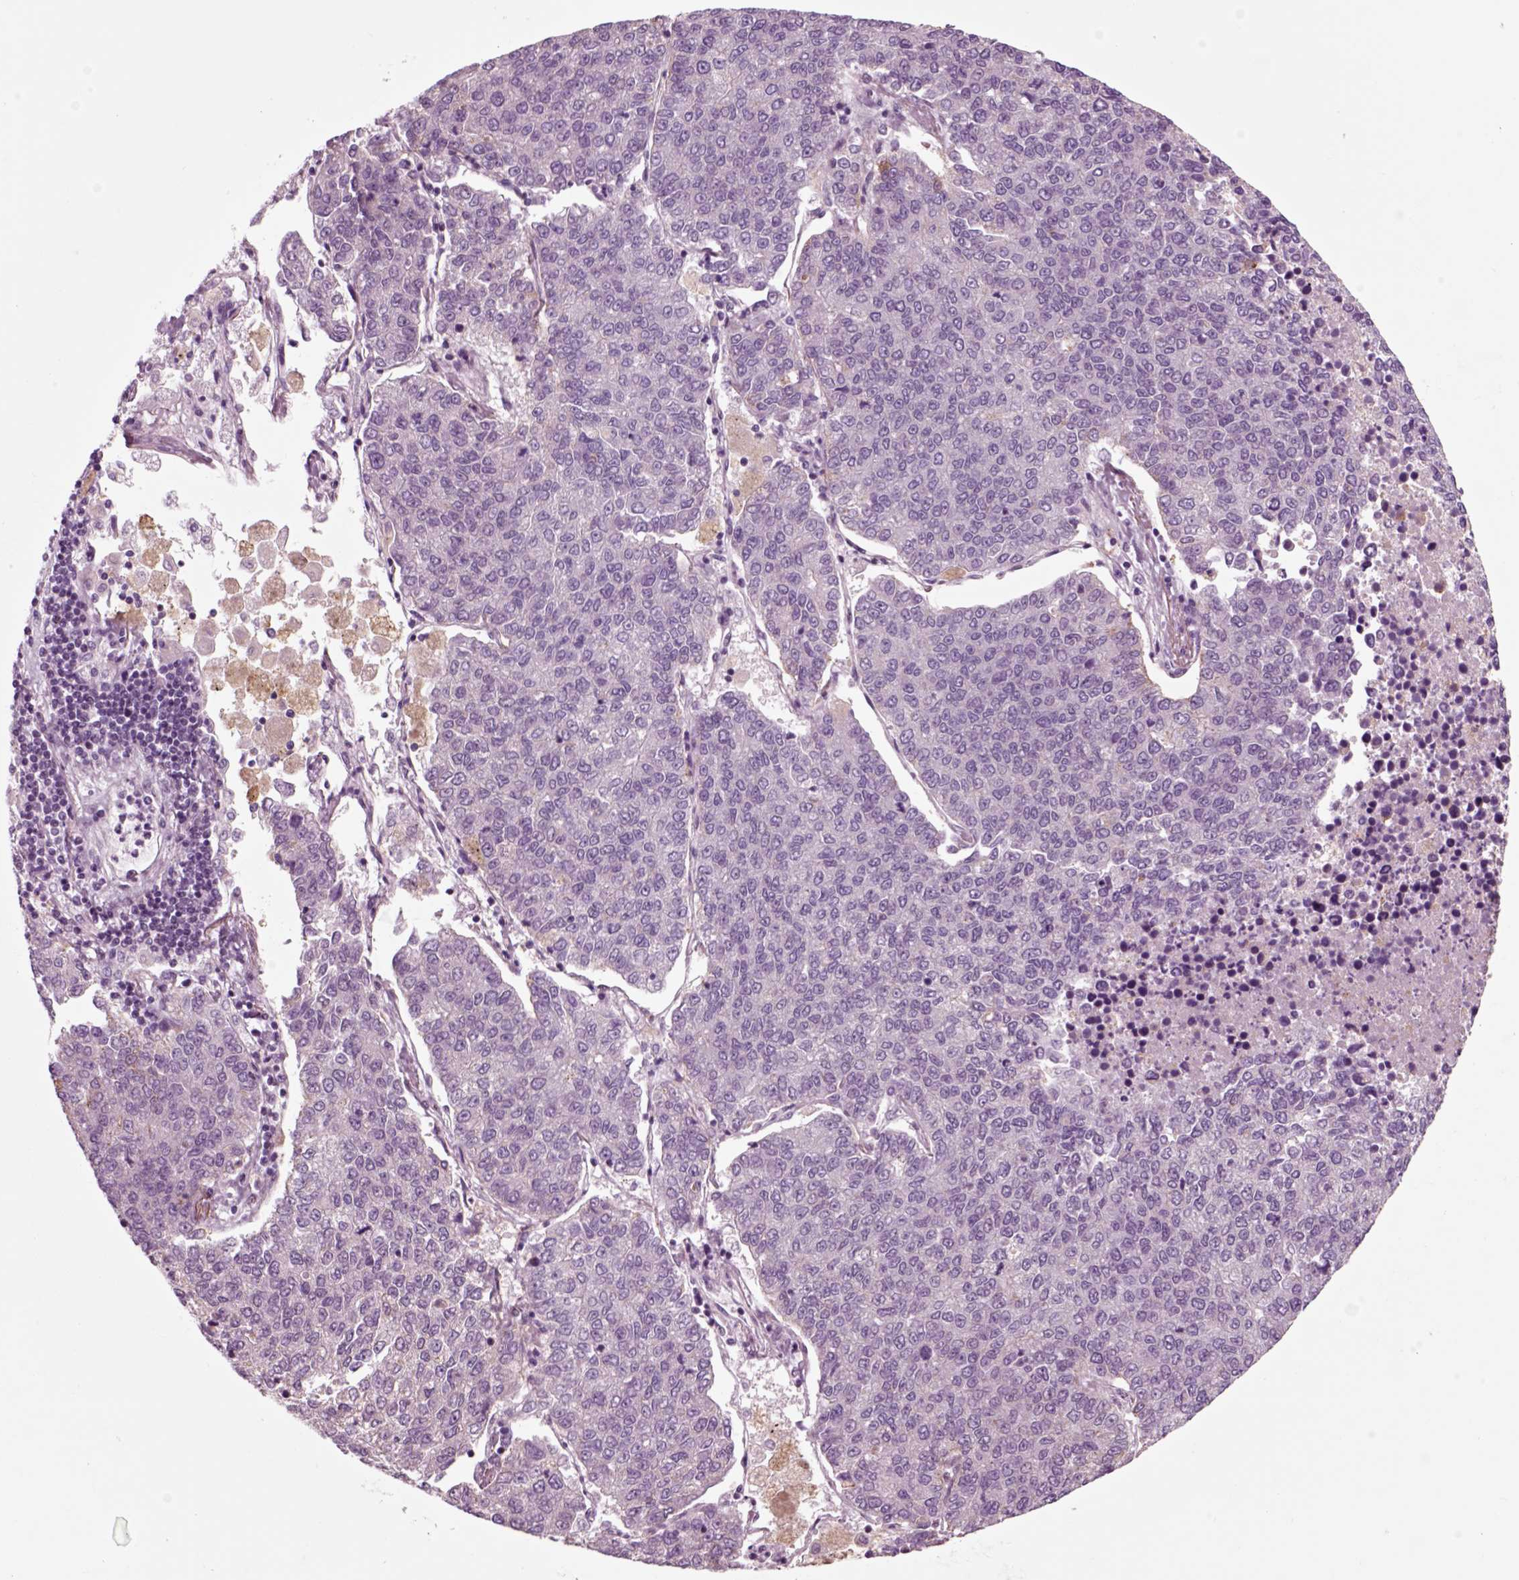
{"staining": {"intensity": "strong", "quantity": "<25%", "location": "cytoplasmic/membranous"}, "tissue": "lung cancer", "cell_type": "Tumor cells", "image_type": "cancer", "snomed": [{"axis": "morphology", "description": "Adenocarcinoma, NOS"}, {"axis": "topography", "description": "Lung"}], "caption": "A photomicrograph of human adenocarcinoma (lung) stained for a protein demonstrates strong cytoplasmic/membranous brown staining in tumor cells.", "gene": "CHGB", "patient": {"sex": "male", "age": 49}}